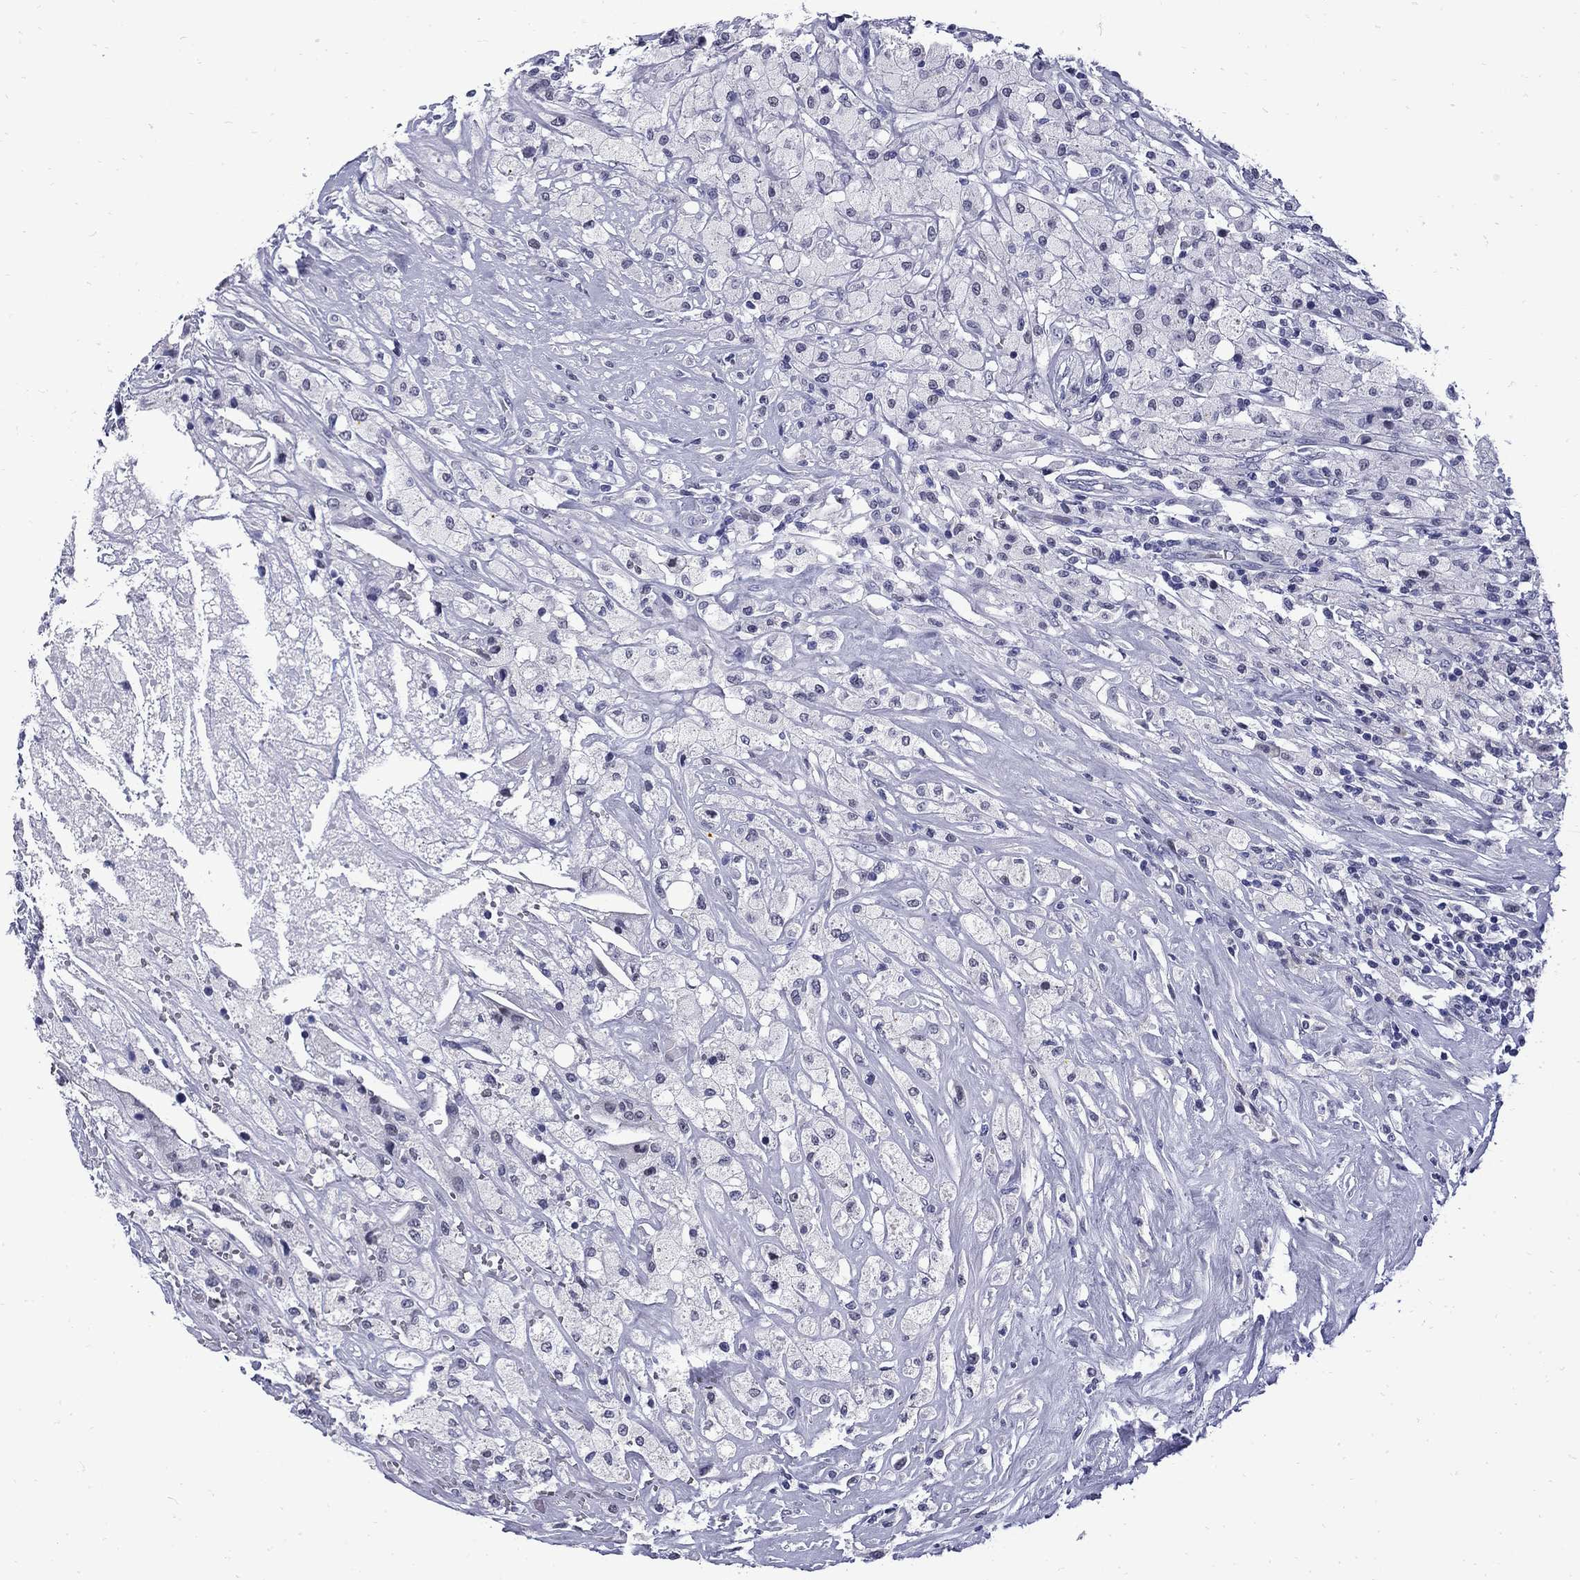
{"staining": {"intensity": "negative", "quantity": "none", "location": "none"}, "tissue": "testis cancer", "cell_type": "Tumor cells", "image_type": "cancer", "snomed": [{"axis": "morphology", "description": "Necrosis, NOS"}, {"axis": "morphology", "description": "Carcinoma, Embryonal, NOS"}, {"axis": "topography", "description": "Testis"}], "caption": "A histopathology image of embryonal carcinoma (testis) stained for a protein displays no brown staining in tumor cells.", "gene": "MGARP", "patient": {"sex": "male", "age": 19}}